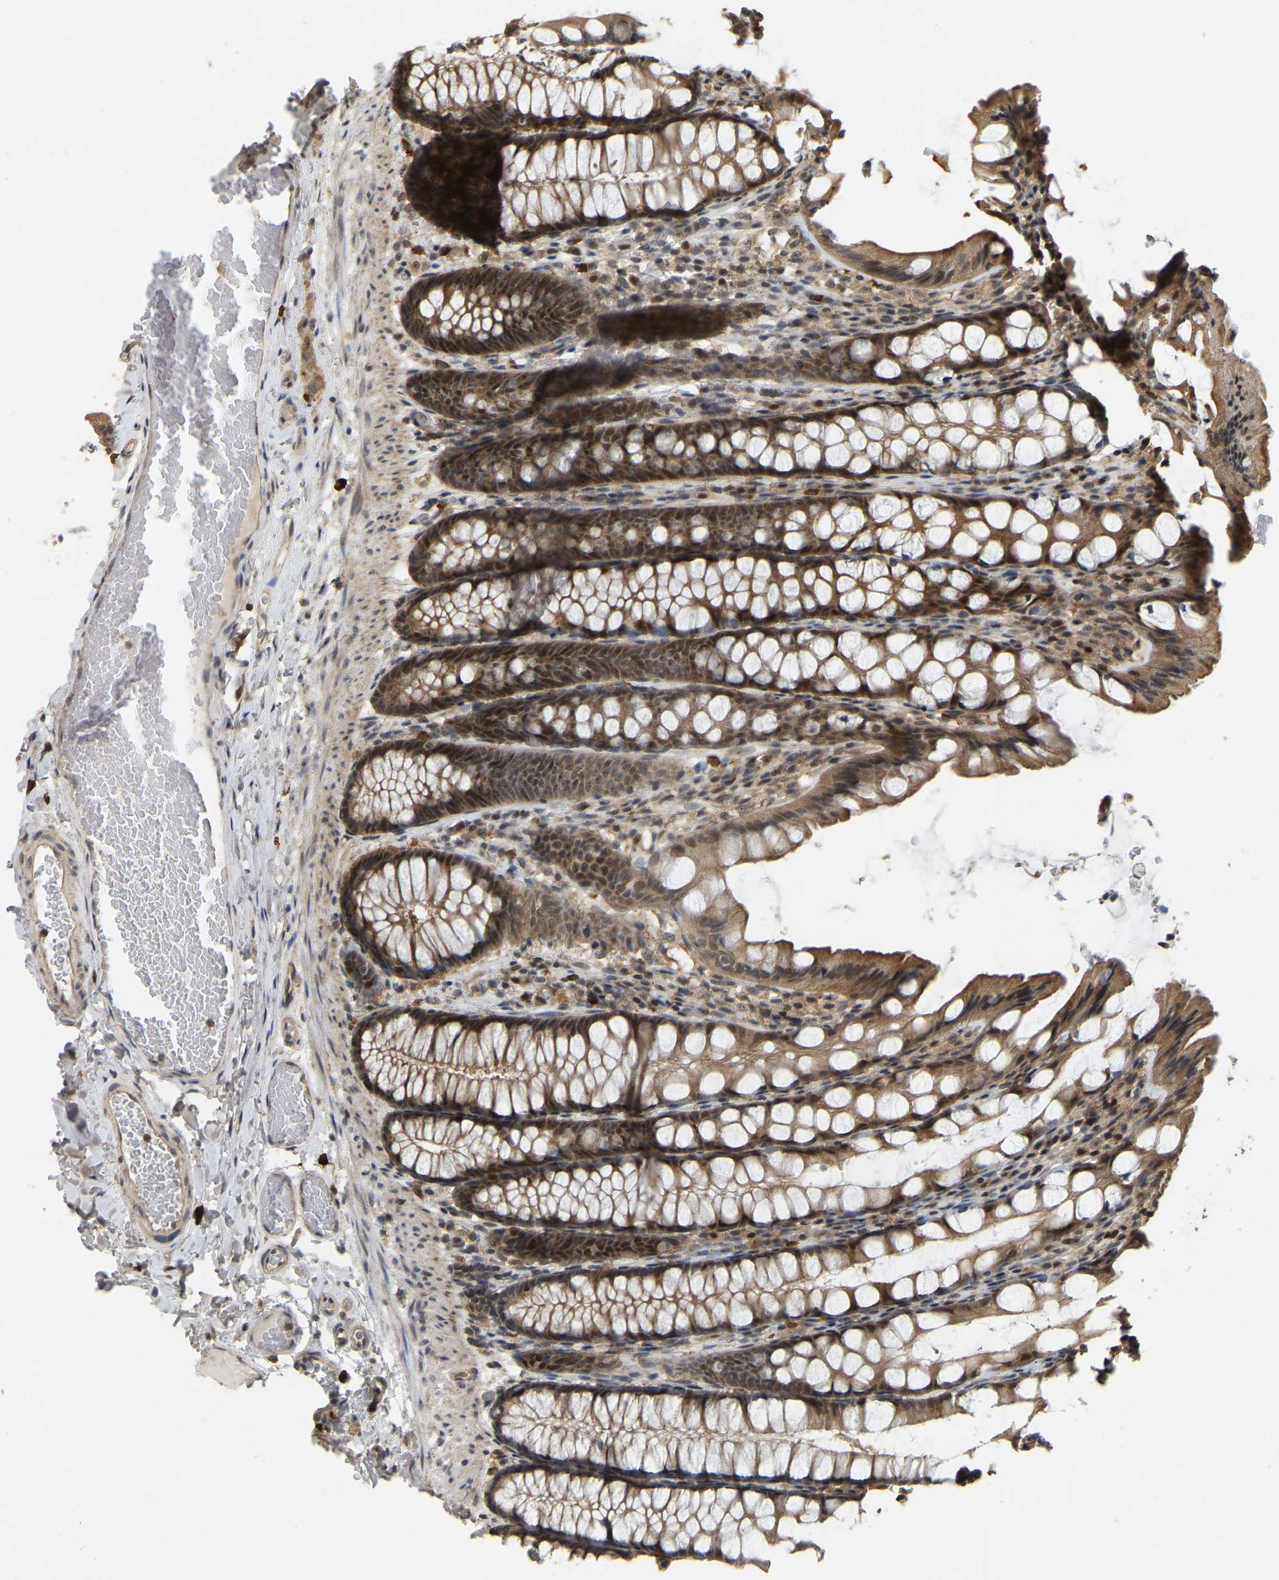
{"staining": {"intensity": "weak", "quantity": ">75%", "location": "cytoplasmic/membranous"}, "tissue": "colon", "cell_type": "Endothelial cells", "image_type": "normal", "snomed": [{"axis": "morphology", "description": "Normal tissue, NOS"}, {"axis": "topography", "description": "Colon"}], "caption": "Protein staining displays weak cytoplasmic/membranous positivity in approximately >75% of endothelial cells in normal colon. (DAB IHC, brown staining for protein, blue staining for nuclei).", "gene": "BRF2", "patient": {"sex": "male", "age": 47}}